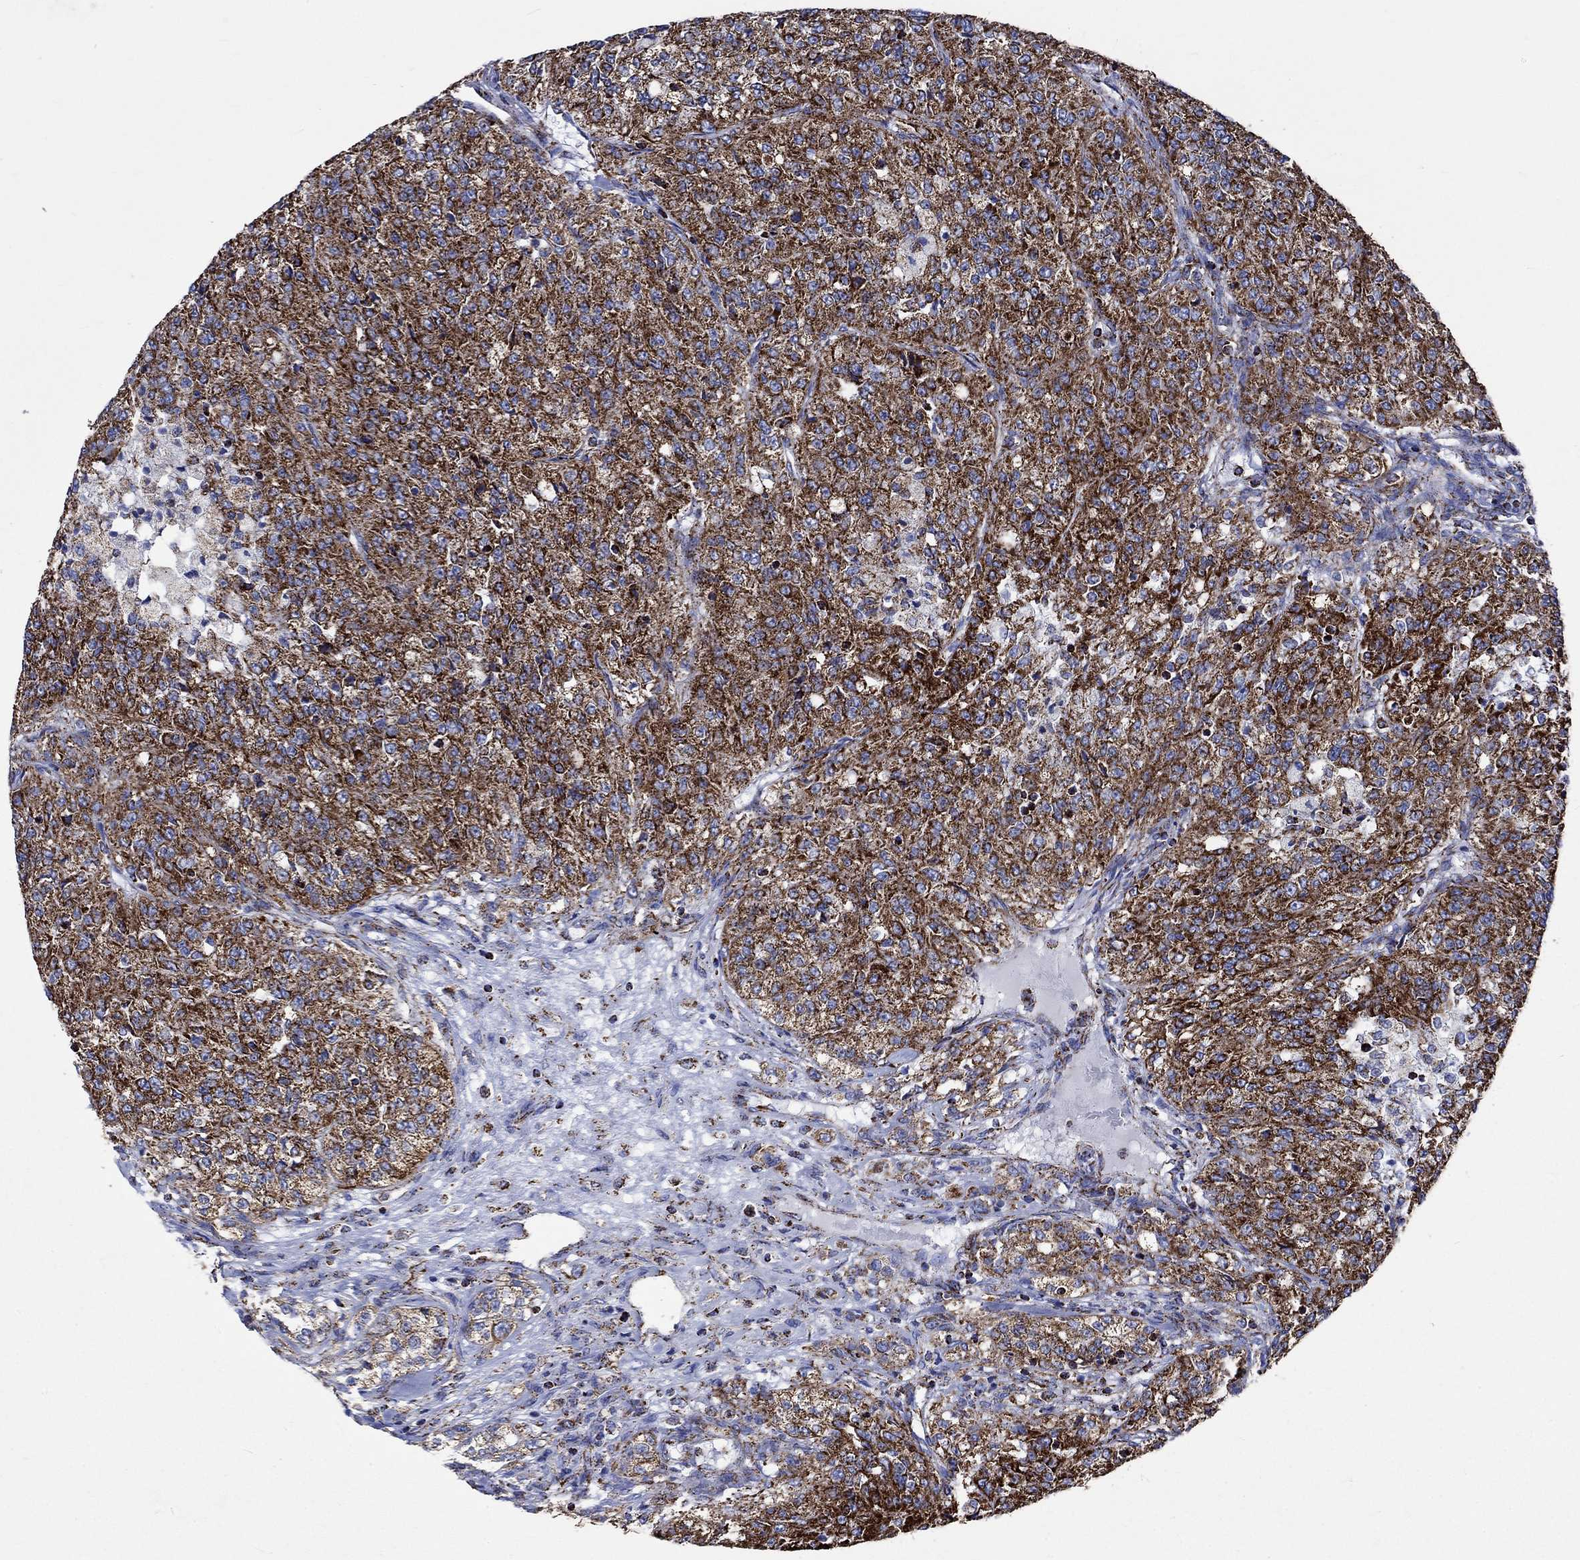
{"staining": {"intensity": "strong", "quantity": ">75%", "location": "cytoplasmic/membranous"}, "tissue": "renal cancer", "cell_type": "Tumor cells", "image_type": "cancer", "snomed": [{"axis": "morphology", "description": "Adenocarcinoma, NOS"}, {"axis": "topography", "description": "Kidney"}], "caption": "The photomicrograph exhibits a brown stain indicating the presence of a protein in the cytoplasmic/membranous of tumor cells in renal cancer (adenocarcinoma).", "gene": "RCE1", "patient": {"sex": "female", "age": 63}}